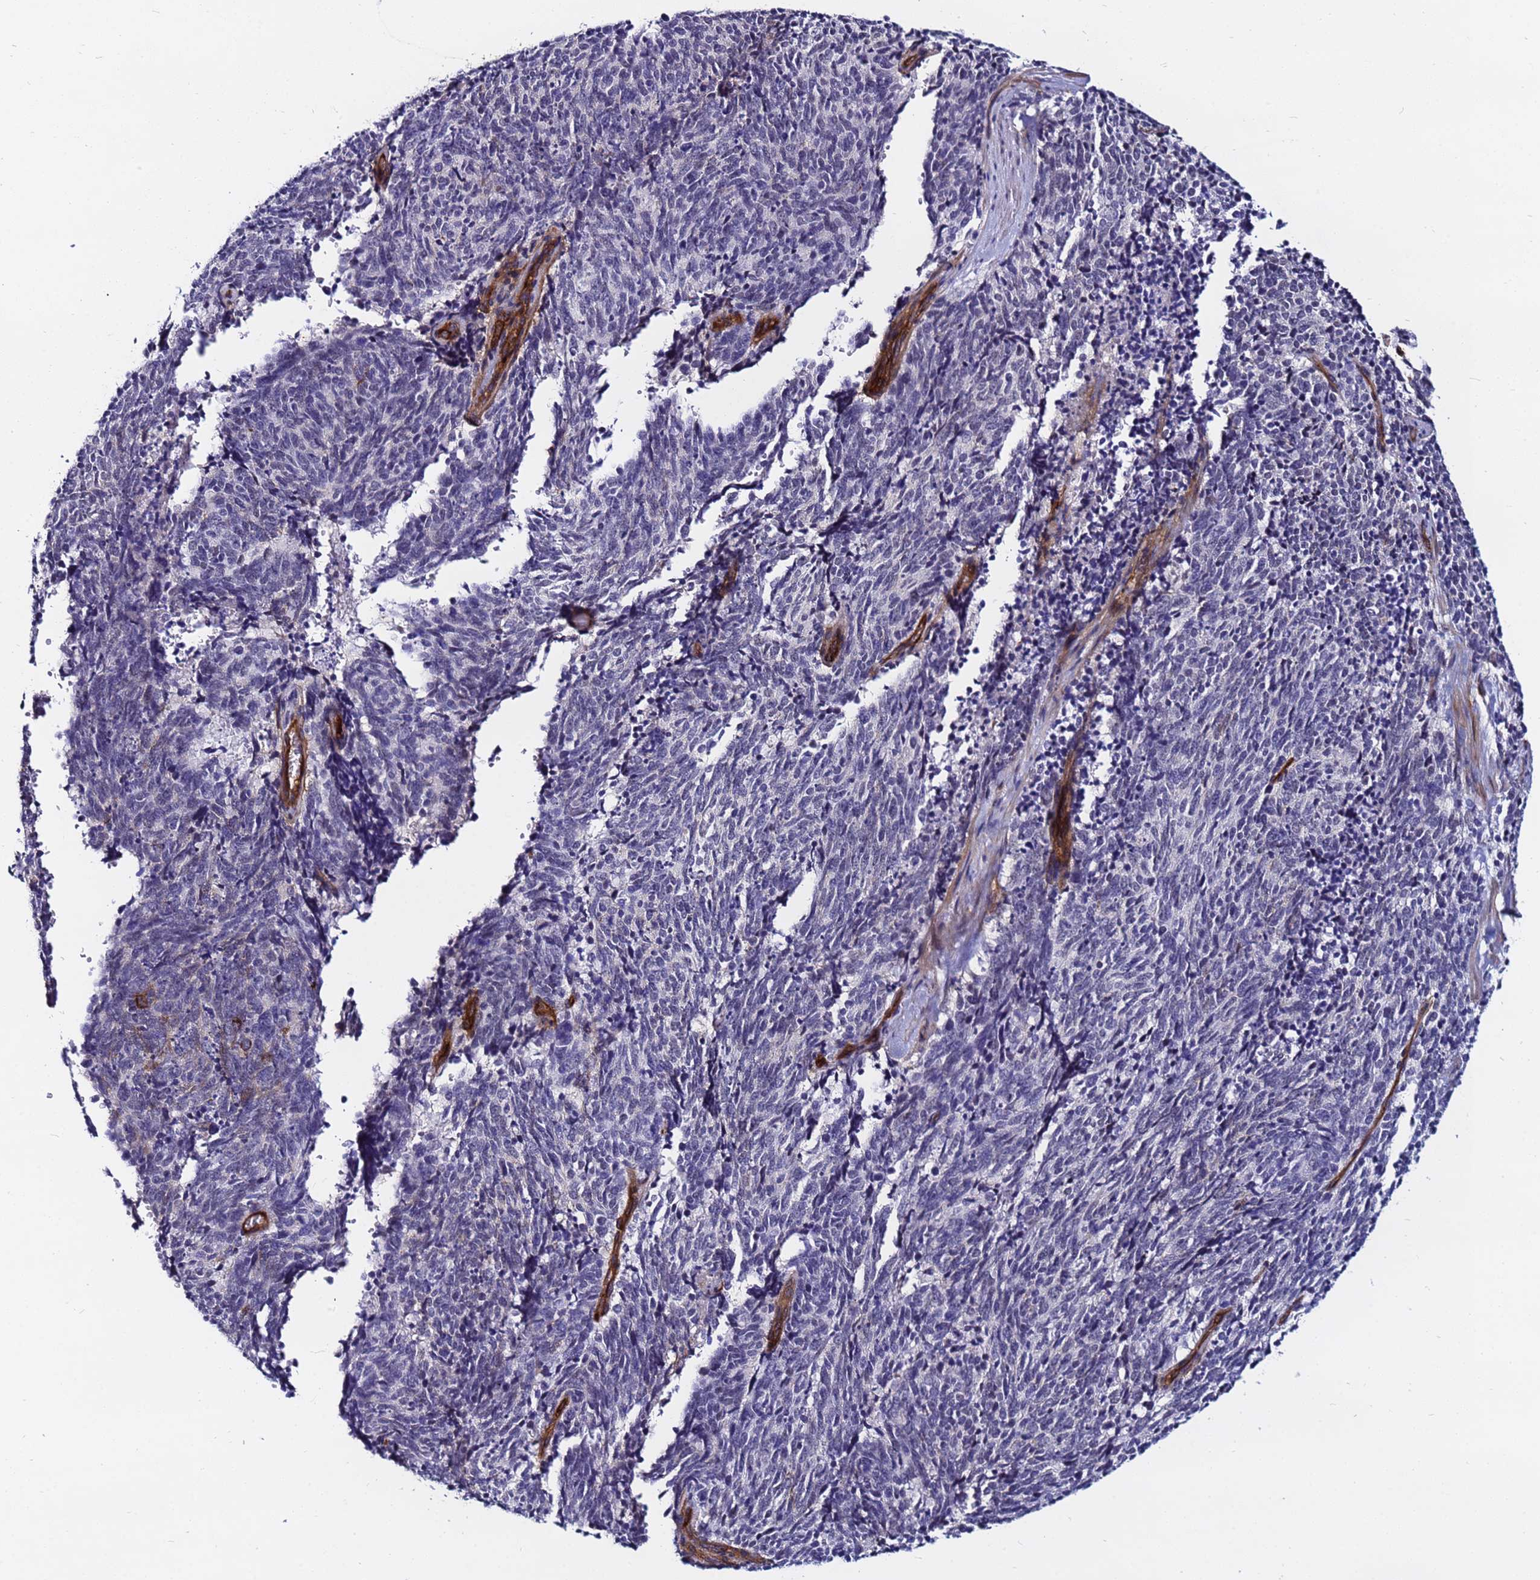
{"staining": {"intensity": "negative", "quantity": "none", "location": "none"}, "tissue": "cervical cancer", "cell_type": "Tumor cells", "image_type": "cancer", "snomed": [{"axis": "morphology", "description": "Squamous cell carcinoma, NOS"}, {"axis": "topography", "description": "Cervix"}], "caption": "High magnification brightfield microscopy of cervical squamous cell carcinoma stained with DAB (brown) and counterstained with hematoxylin (blue): tumor cells show no significant staining.", "gene": "DEFB104A", "patient": {"sex": "female", "age": 29}}